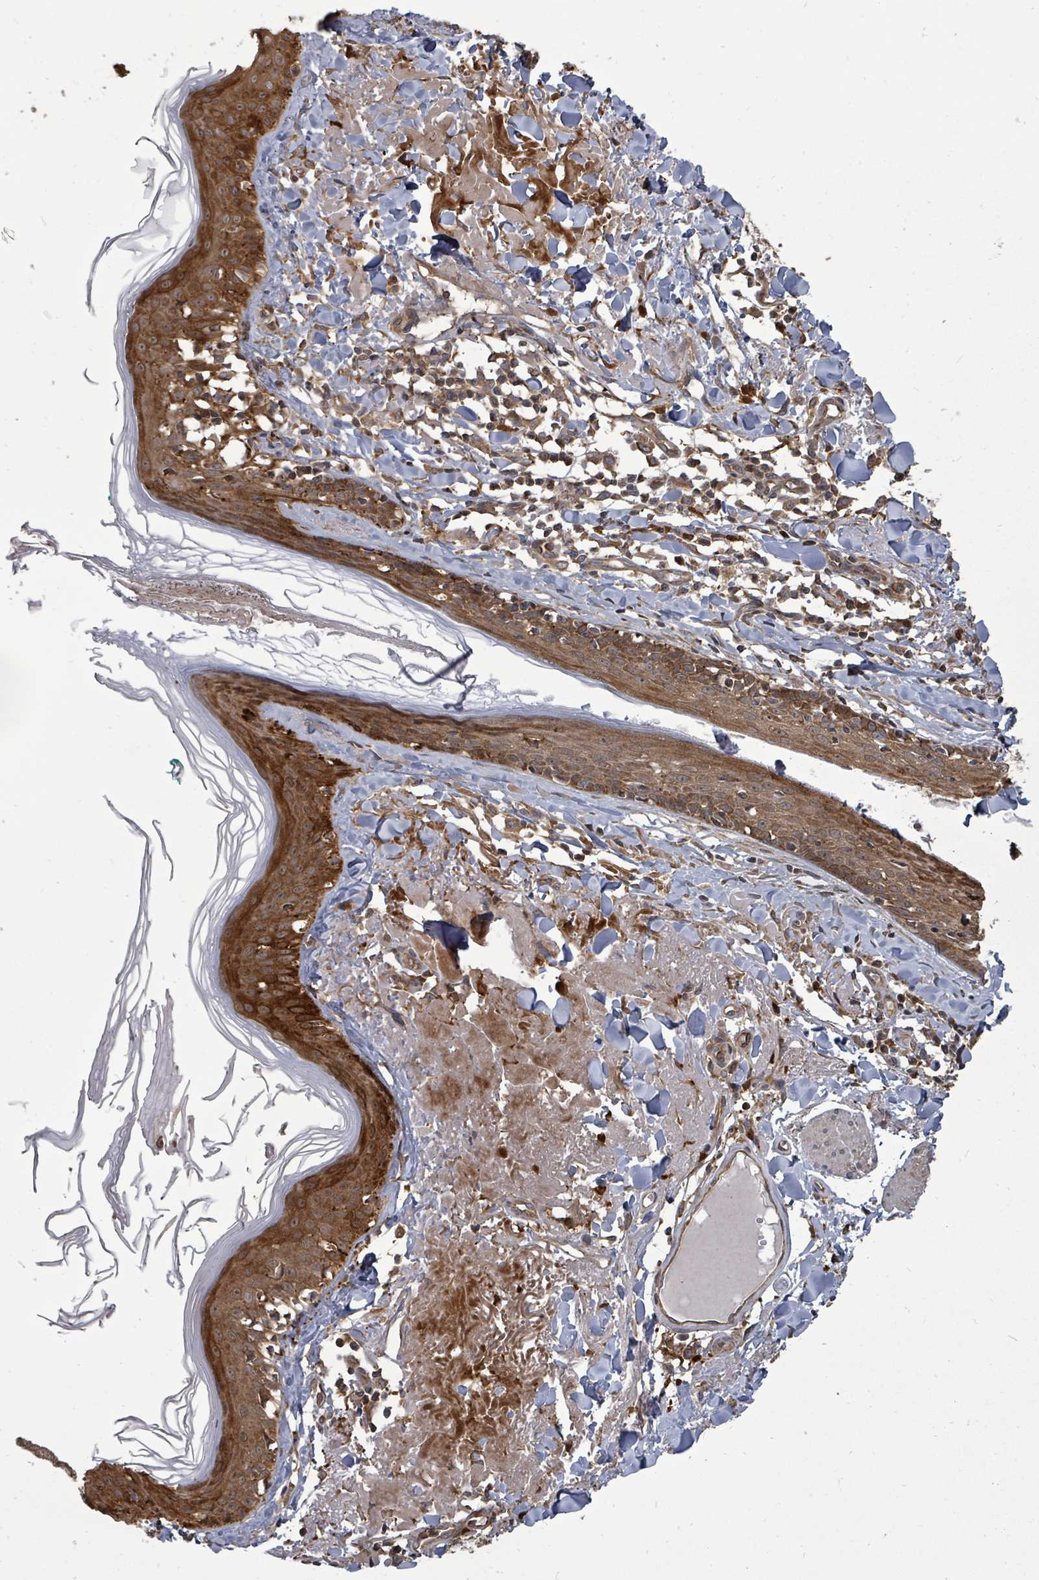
{"staining": {"intensity": "moderate", "quantity": ">75%", "location": "cytoplasmic/membranous"}, "tissue": "skin", "cell_type": "Fibroblasts", "image_type": "normal", "snomed": [{"axis": "morphology", "description": "Normal tissue, NOS"}, {"axis": "morphology", "description": "Malignant melanoma, NOS"}, {"axis": "topography", "description": "Skin"}], "caption": "Unremarkable skin was stained to show a protein in brown. There is medium levels of moderate cytoplasmic/membranous staining in about >75% of fibroblasts. The staining is performed using DAB (3,3'-diaminobenzidine) brown chromogen to label protein expression. The nuclei are counter-stained blue using hematoxylin.", "gene": "EIF3CL", "patient": {"sex": "male", "age": 80}}